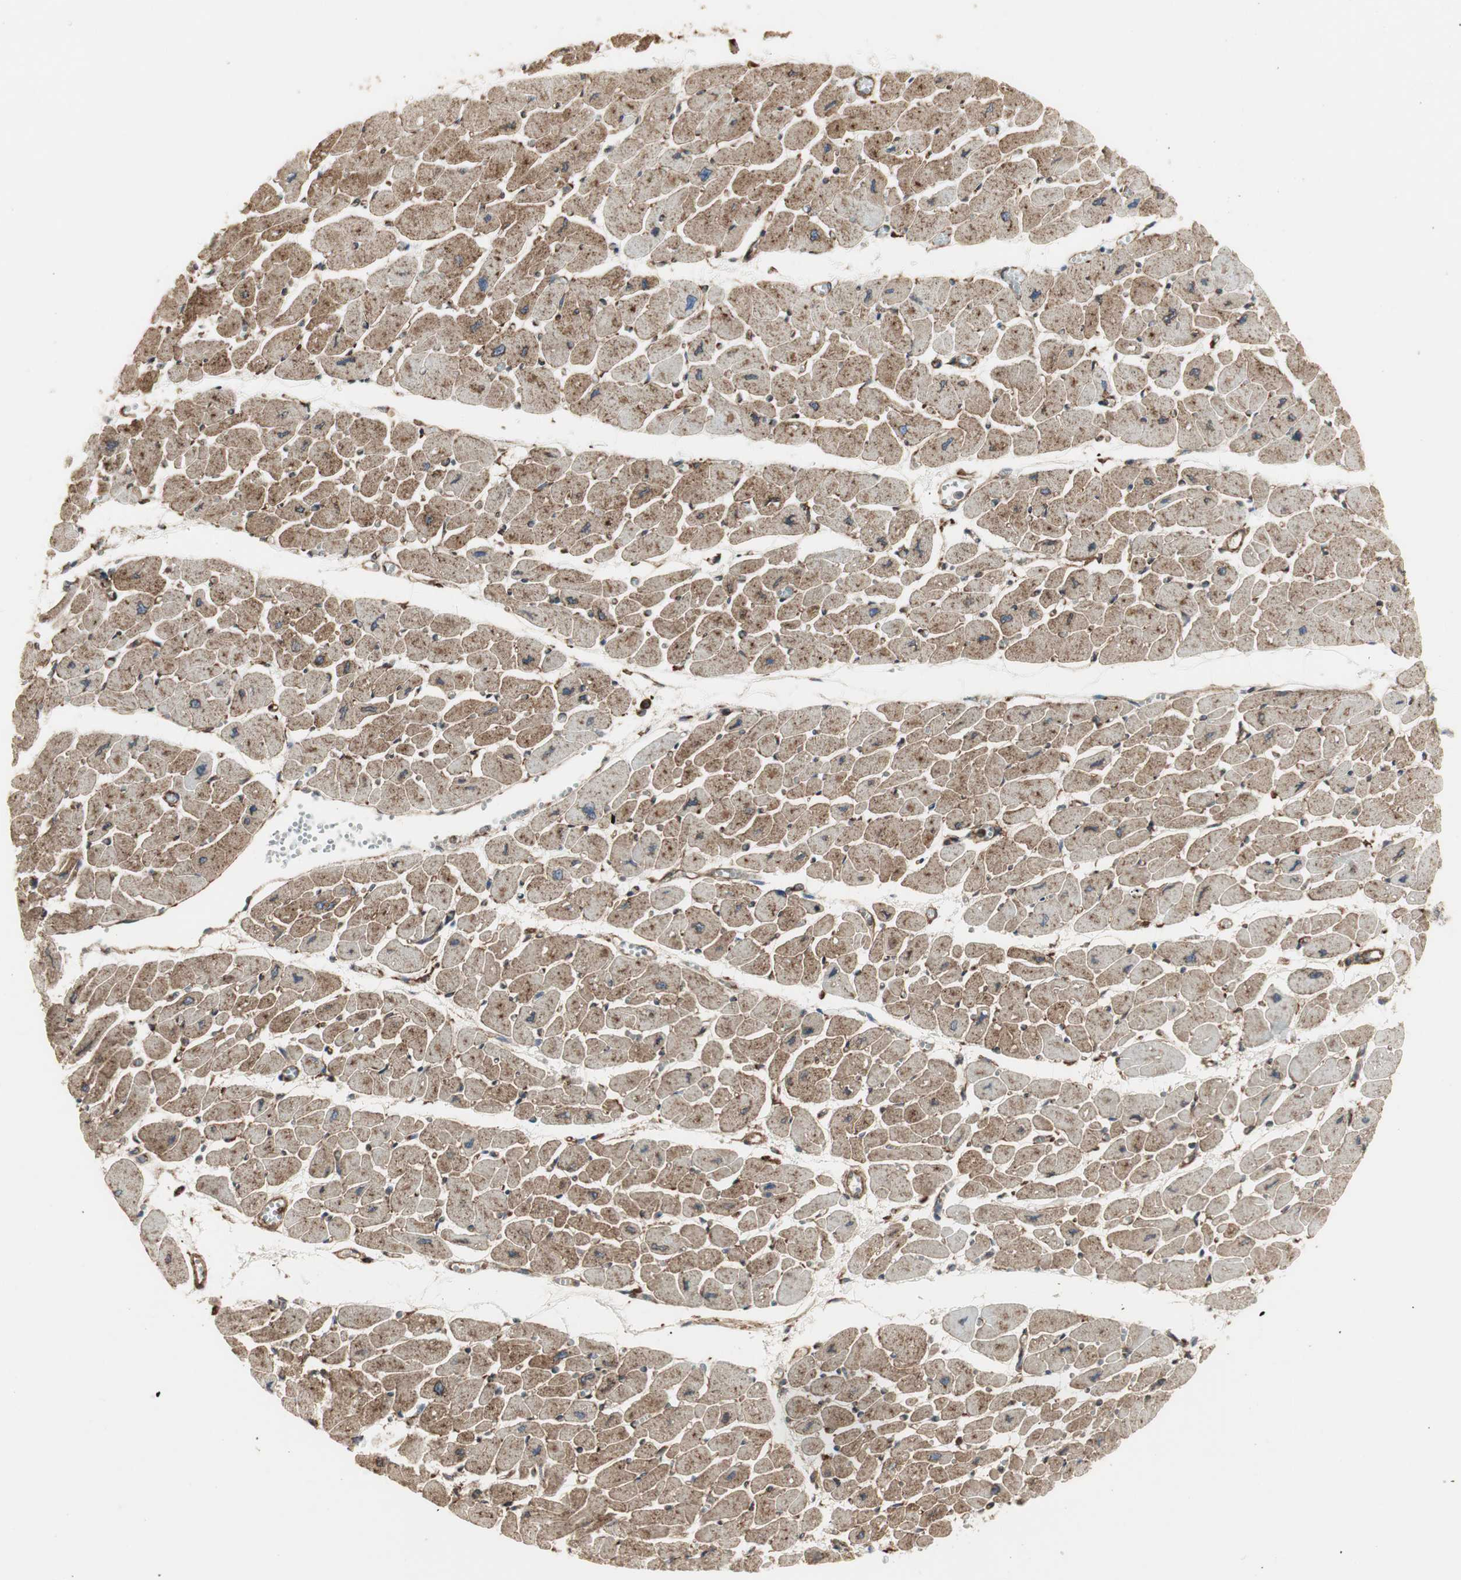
{"staining": {"intensity": "moderate", "quantity": ">75%", "location": "cytoplasmic/membranous"}, "tissue": "heart muscle", "cell_type": "Cardiomyocytes", "image_type": "normal", "snomed": [{"axis": "morphology", "description": "Normal tissue, NOS"}, {"axis": "topography", "description": "Heart"}], "caption": "This photomicrograph displays immunohistochemistry staining of unremarkable heart muscle, with medium moderate cytoplasmic/membranous positivity in approximately >75% of cardiomyocytes.", "gene": "H6PD", "patient": {"sex": "female", "age": 54}}